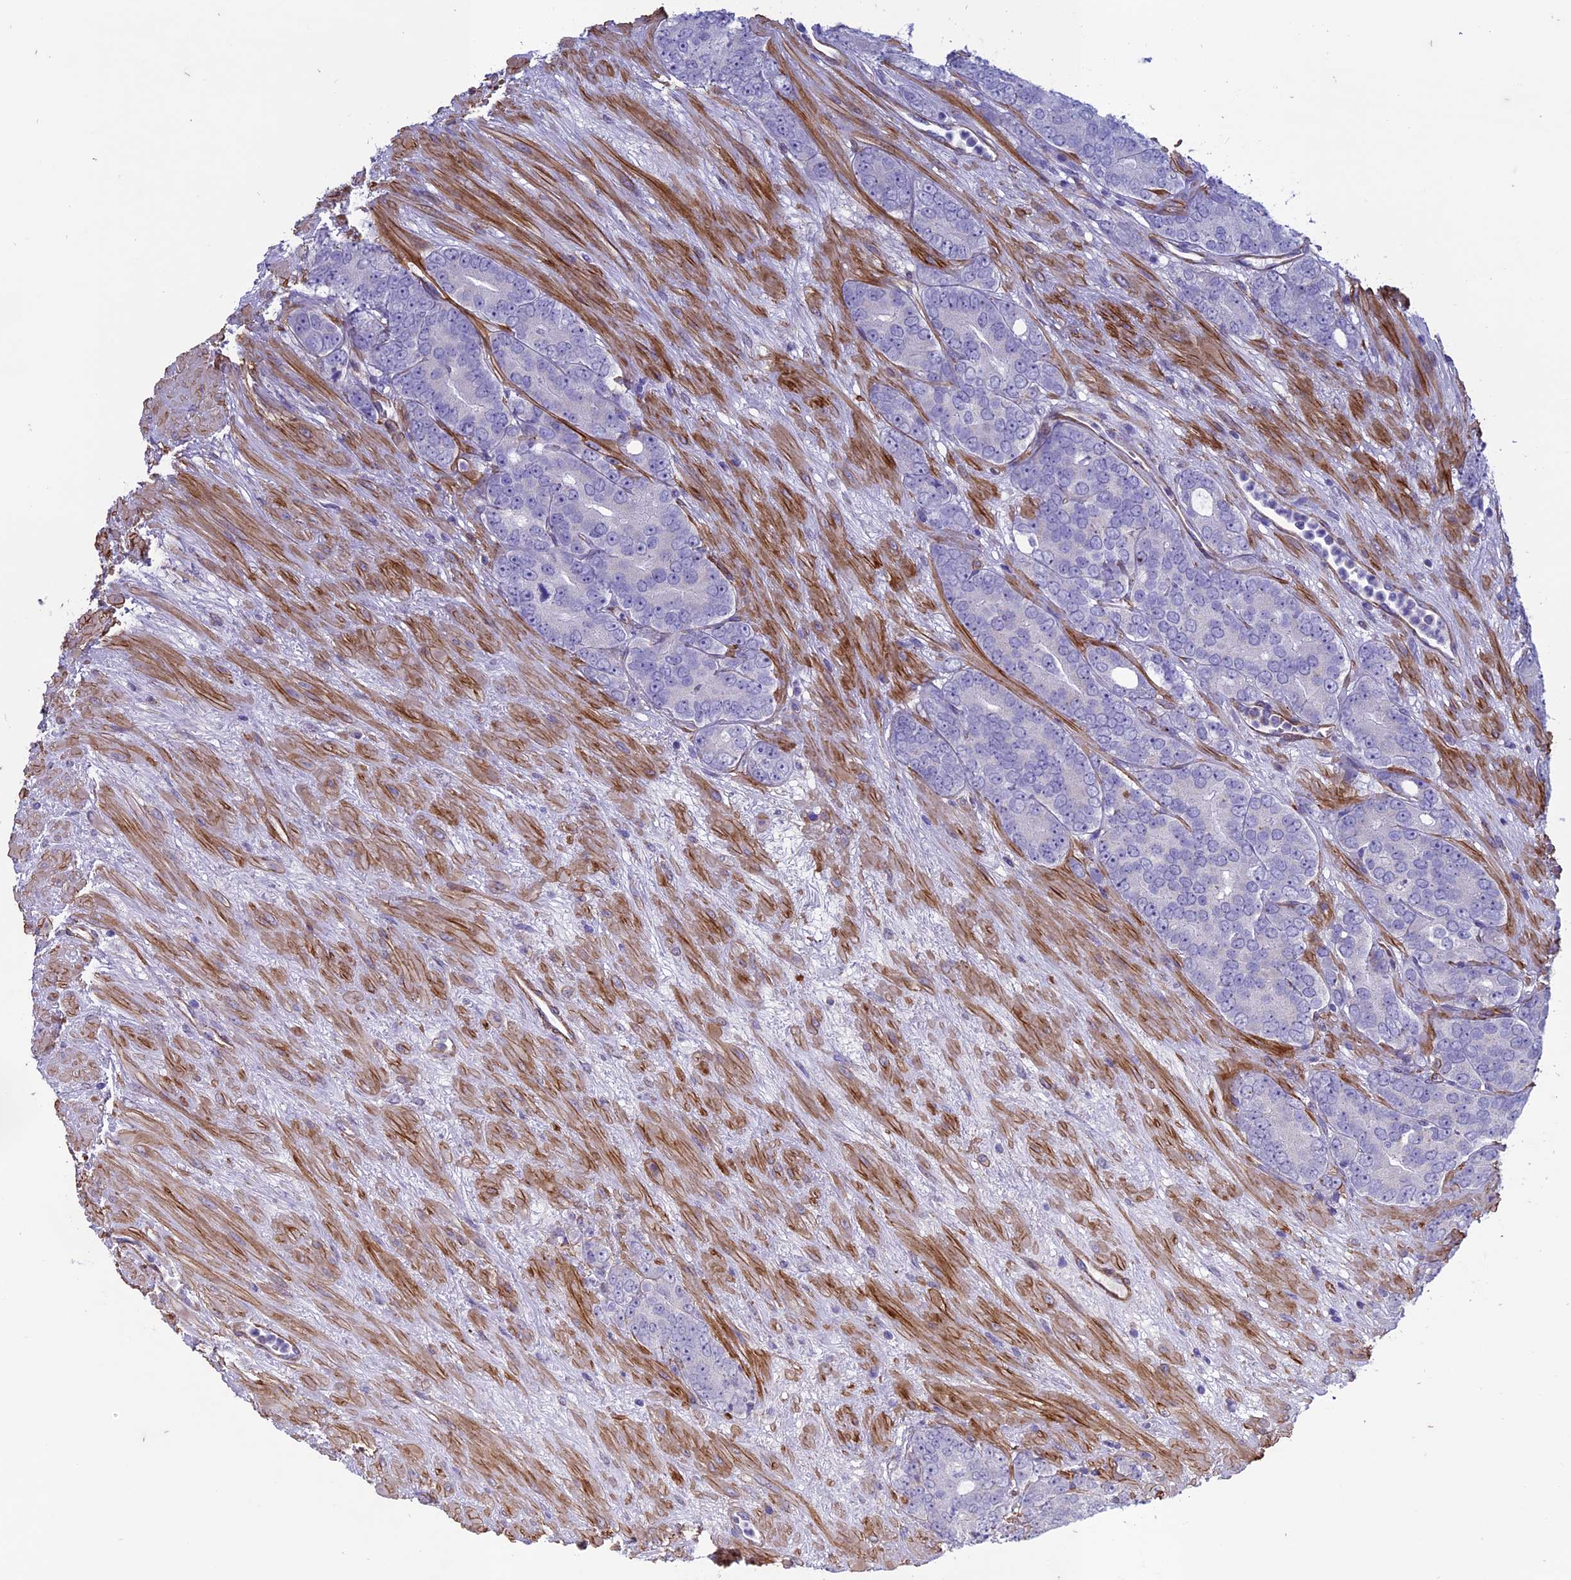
{"staining": {"intensity": "negative", "quantity": "none", "location": "none"}, "tissue": "prostate cancer", "cell_type": "Tumor cells", "image_type": "cancer", "snomed": [{"axis": "morphology", "description": "Adenocarcinoma, High grade"}, {"axis": "topography", "description": "Prostate"}], "caption": "An image of human prostate cancer is negative for staining in tumor cells.", "gene": "TNS1", "patient": {"sex": "male", "age": 64}}